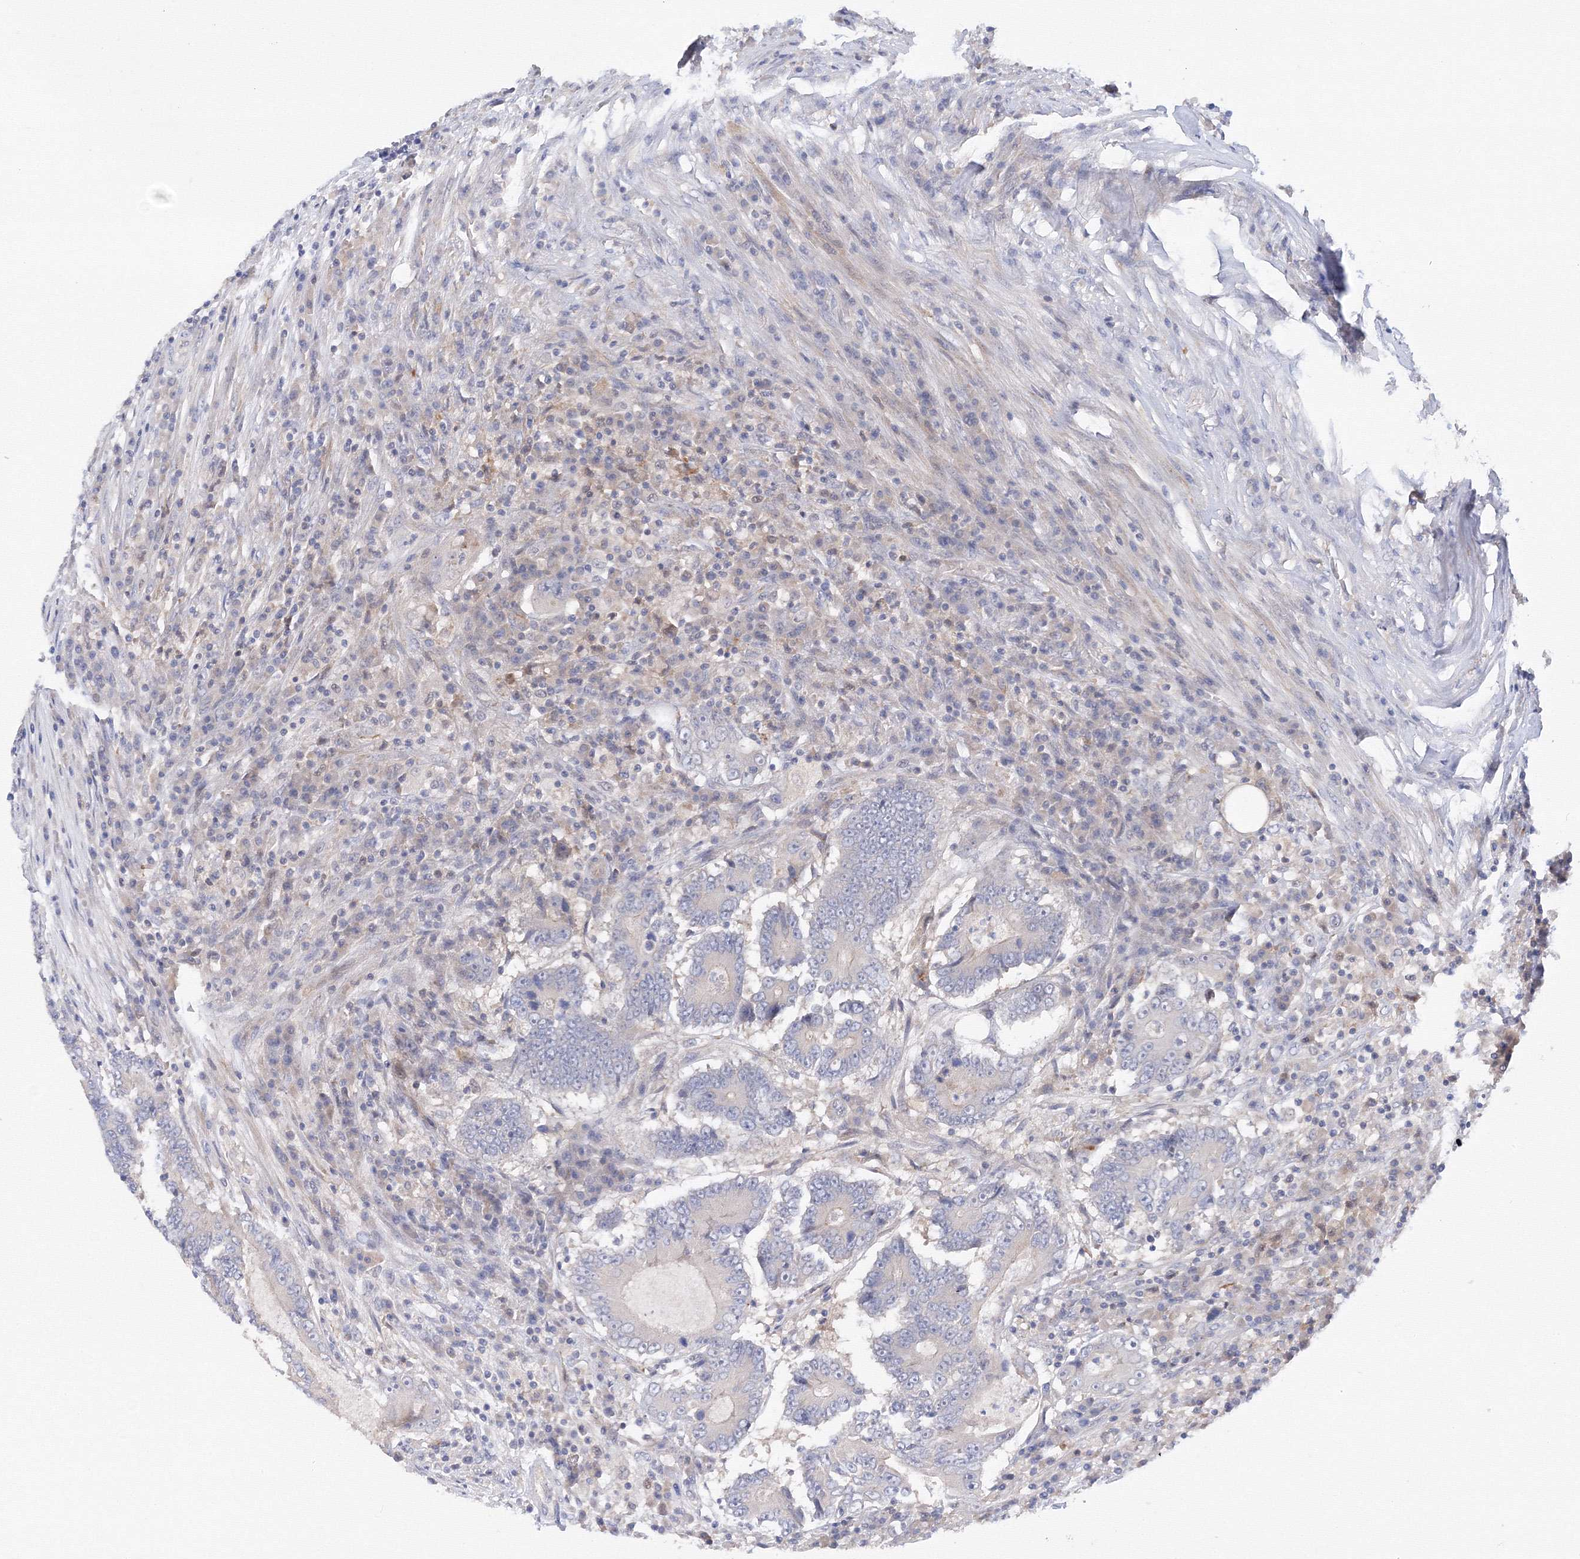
{"staining": {"intensity": "negative", "quantity": "none", "location": "none"}, "tissue": "colorectal cancer", "cell_type": "Tumor cells", "image_type": "cancer", "snomed": [{"axis": "morphology", "description": "Adenocarcinoma, NOS"}, {"axis": "topography", "description": "Colon"}], "caption": "Immunohistochemistry (IHC) photomicrograph of neoplastic tissue: colorectal cancer (adenocarcinoma) stained with DAB exhibits no significant protein expression in tumor cells.", "gene": "DIS3L2", "patient": {"sex": "male", "age": 83}}